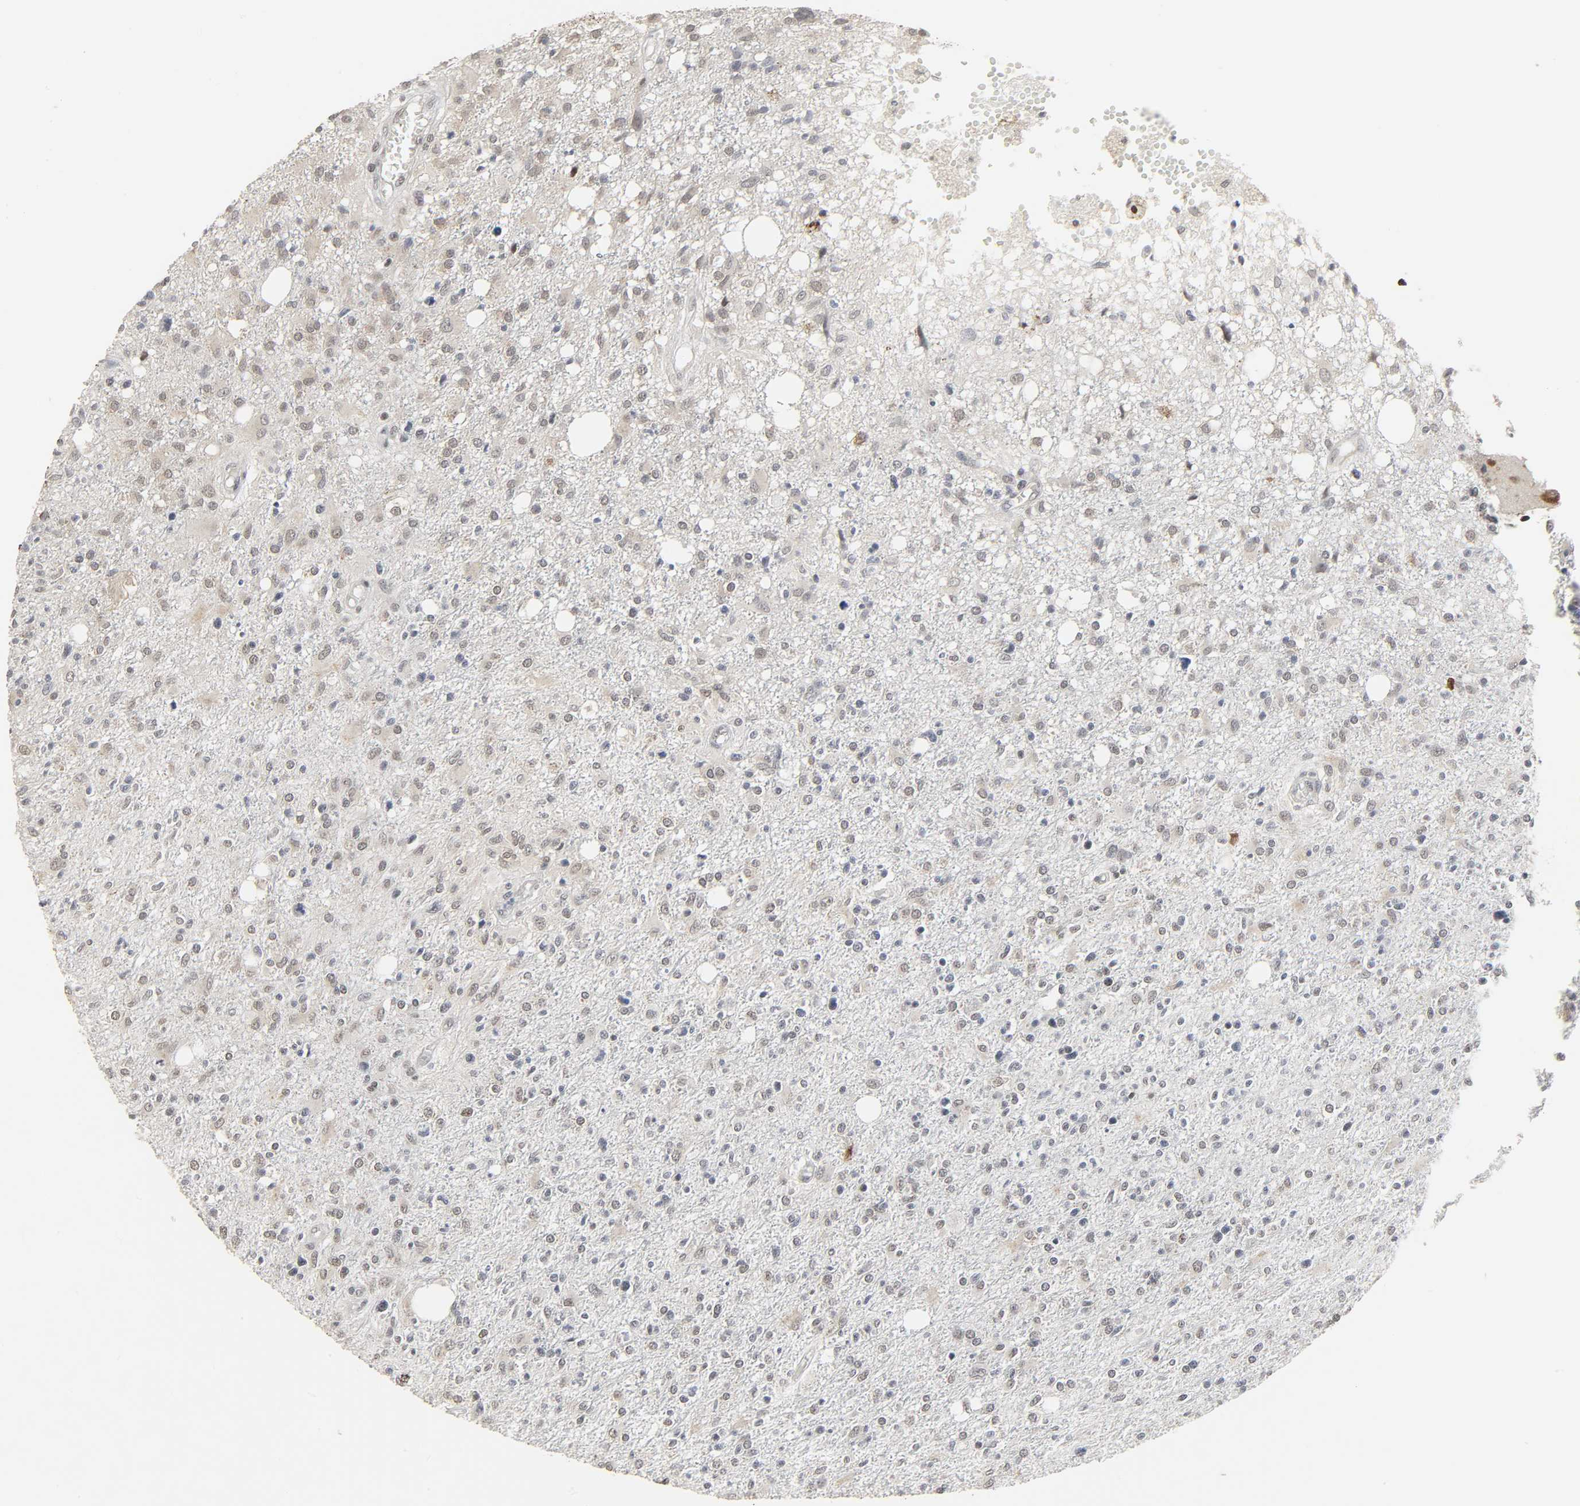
{"staining": {"intensity": "negative", "quantity": "none", "location": "none"}, "tissue": "glioma", "cell_type": "Tumor cells", "image_type": "cancer", "snomed": [{"axis": "morphology", "description": "Glioma, malignant, High grade"}, {"axis": "topography", "description": "Cerebral cortex"}], "caption": "High power microscopy histopathology image of an immunohistochemistry (IHC) histopathology image of glioma, revealing no significant expression in tumor cells.", "gene": "MUC1", "patient": {"sex": "male", "age": 76}}